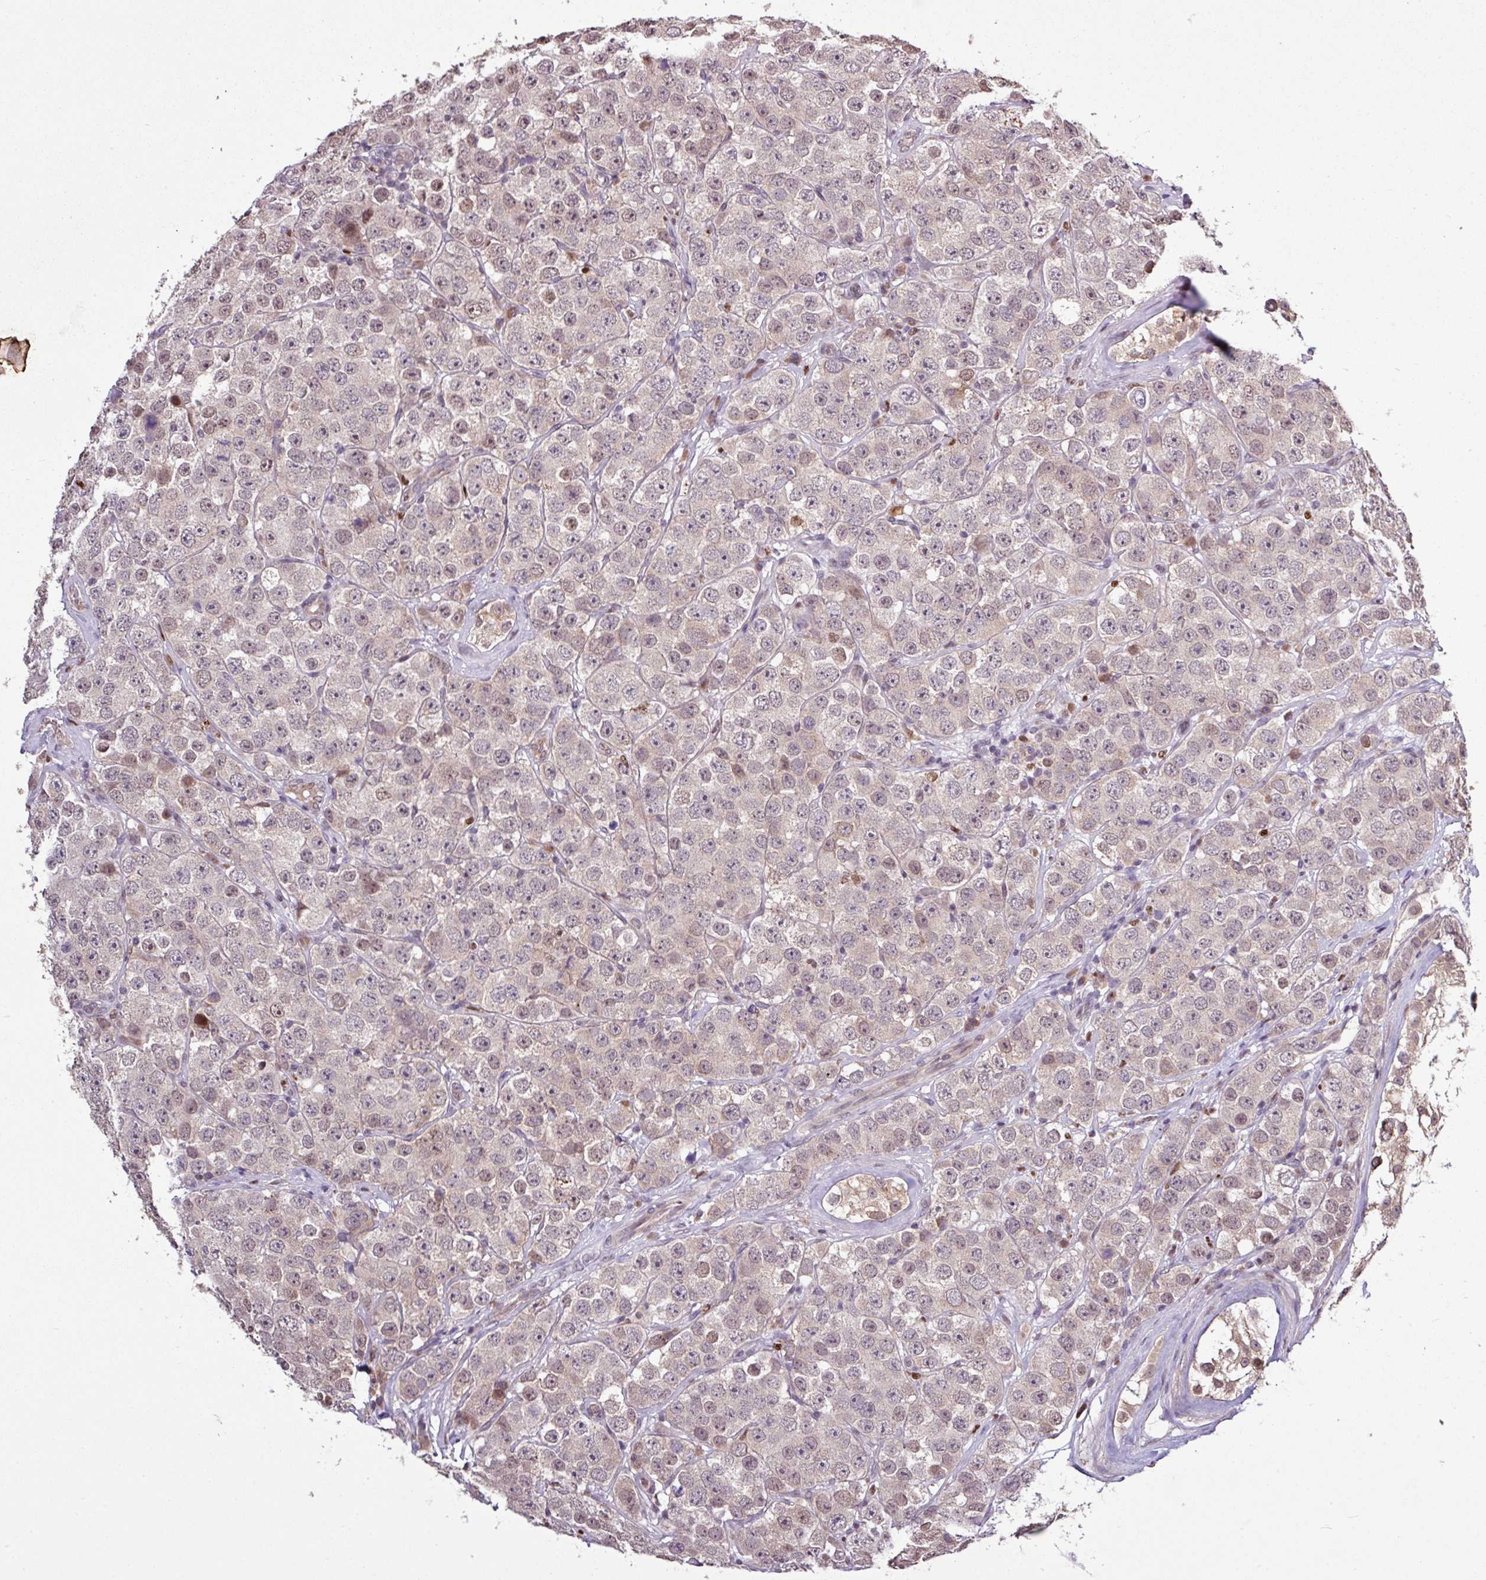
{"staining": {"intensity": "moderate", "quantity": "25%-75%", "location": "nuclear"}, "tissue": "testis cancer", "cell_type": "Tumor cells", "image_type": "cancer", "snomed": [{"axis": "morphology", "description": "Seminoma, NOS"}, {"axis": "topography", "description": "Testis"}], "caption": "High-power microscopy captured an immunohistochemistry image of testis cancer, revealing moderate nuclear expression in approximately 25%-75% of tumor cells. (DAB (3,3'-diaminobenzidine) = brown stain, brightfield microscopy at high magnification).", "gene": "SKIC2", "patient": {"sex": "male", "age": 28}}